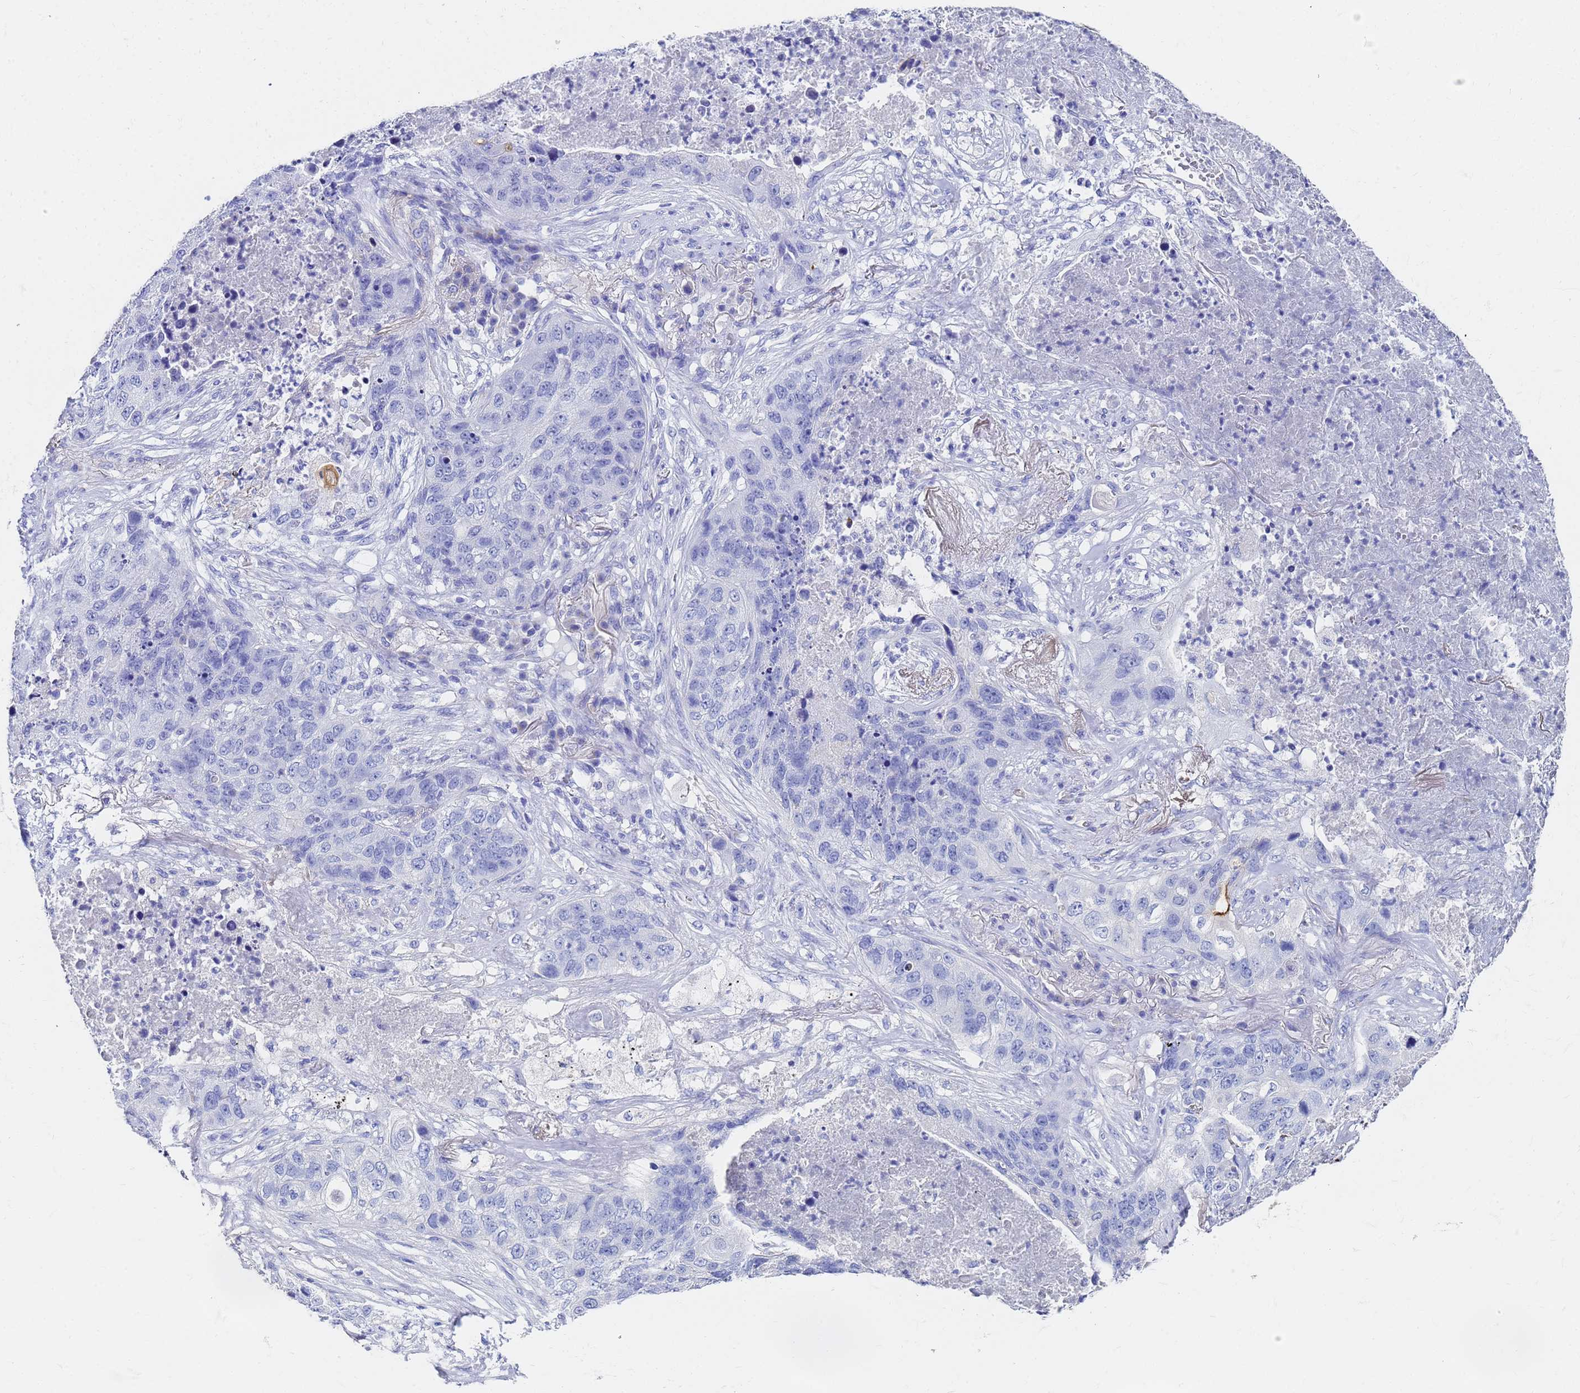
{"staining": {"intensity": "negative", "quantity": "none", "location": "none"}, "tissue": "lung cancer", "cell_type": "Tumor cells", "image_type": "cancer", "snomed": [{"axis": "morphology", "description": "Squamous cell carcinoma, NOS"}, {"axis": "topography", "description": "Lung"}], "caption": "Immunohistochemical staining of human squamous cell carcinoma (lung) exhibits no significant staining in tumor cells. (Brightfield microscopy of DAB immunohistochemistry at high magnification).", "gene": "C2orf72", "patient": {"sex": "female", "age": 63}}